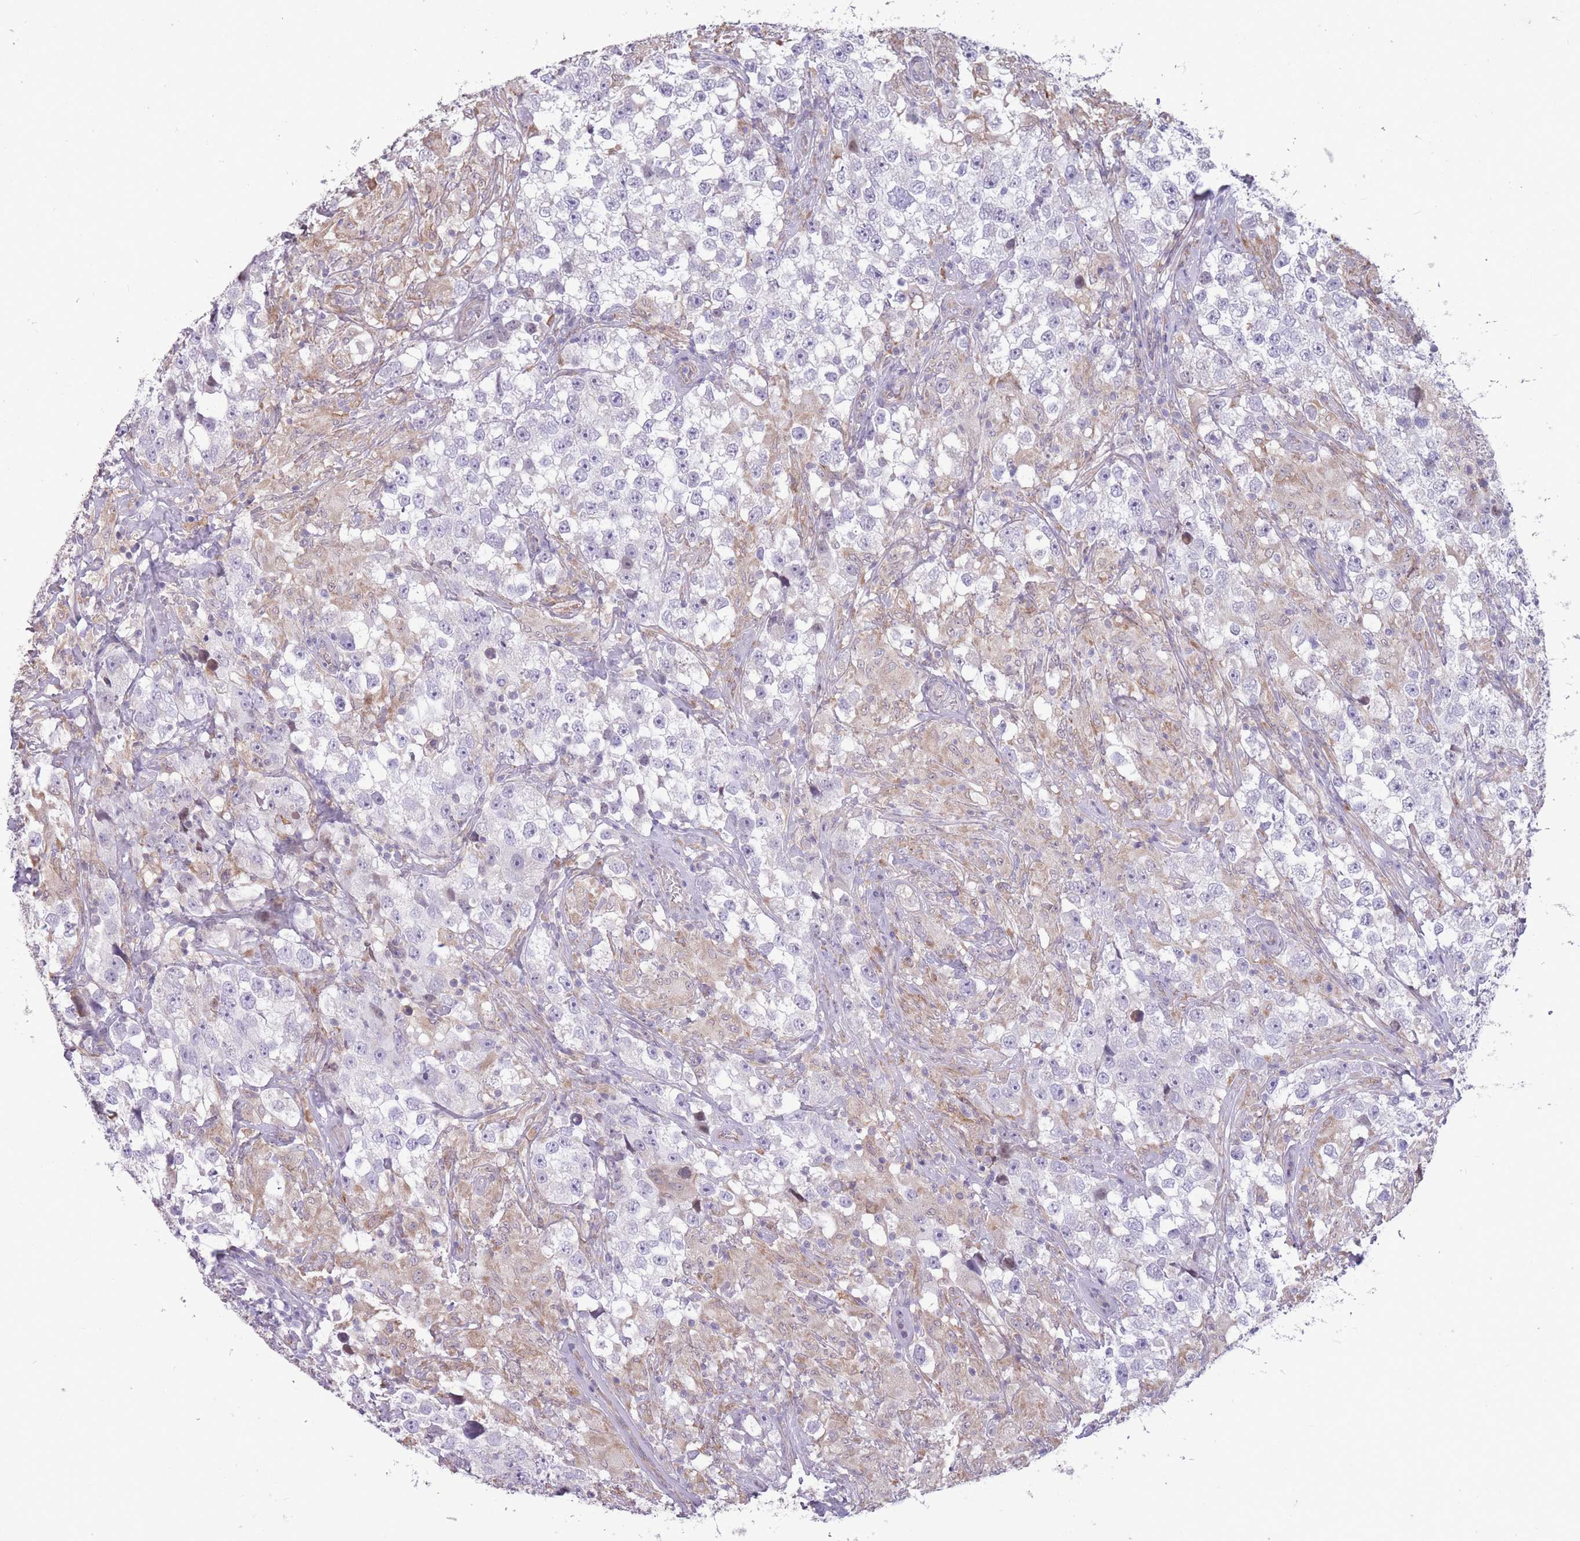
{"staining": {"intensity": "negative", "quantity": "none", "location": "none"}, "tissue": "testis cancer", "cell_type": "Tumor cells", "image_type": "cancer", "snomed": [{"axis": "morphology", "description": "Seminoma, NOS"}, {"axis": "topography", "description": "Testis"}], "caption": "The histopathology image shows no significant expression in tumor cells of seminoma (testis).", "gene": "TRAPPC5", "patient": {"sex": "male", "age": 46}}